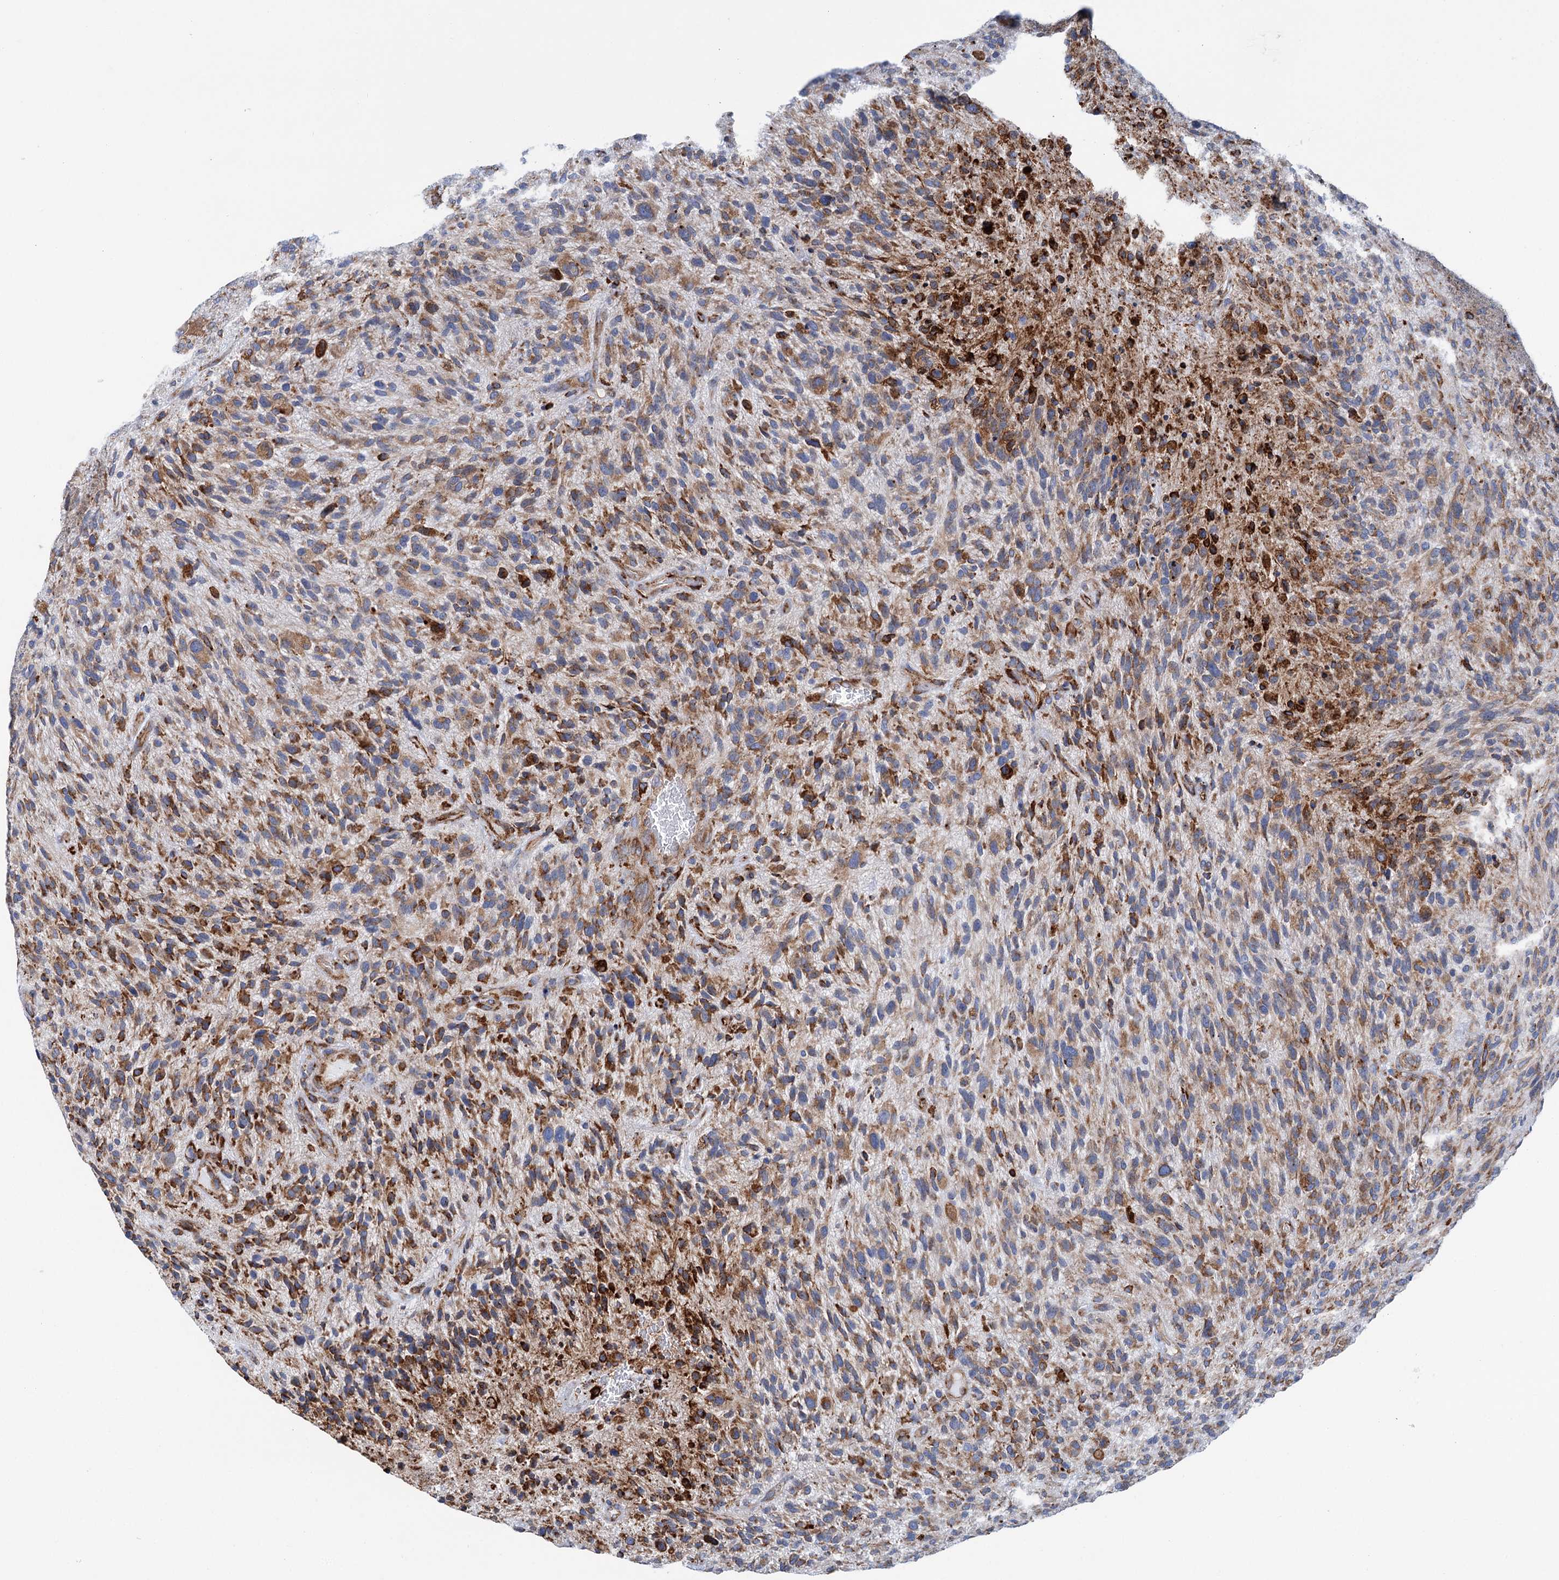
{"staining": {"intensity": "moderate", "quantity": ">75%", "location": "cytoplasmic/membranous"}, "tissue": "glioma", "cell_type": "Tumor cells", "image_type": "cancer", "snomed": [{"axis": "morphology", "description": "Glioma, malignant, High grade"}, {"axis": "topography", "description": "Brain"}], "caption": "A high-resolution histopathology image shows immunohistochemistry staining of glioma, which exhibits moderate cytoplasmic/membranous expression in approximately >75% of tumor cells.", "gene": "SHE", "patient": {"sex": "male", "age": 47}}